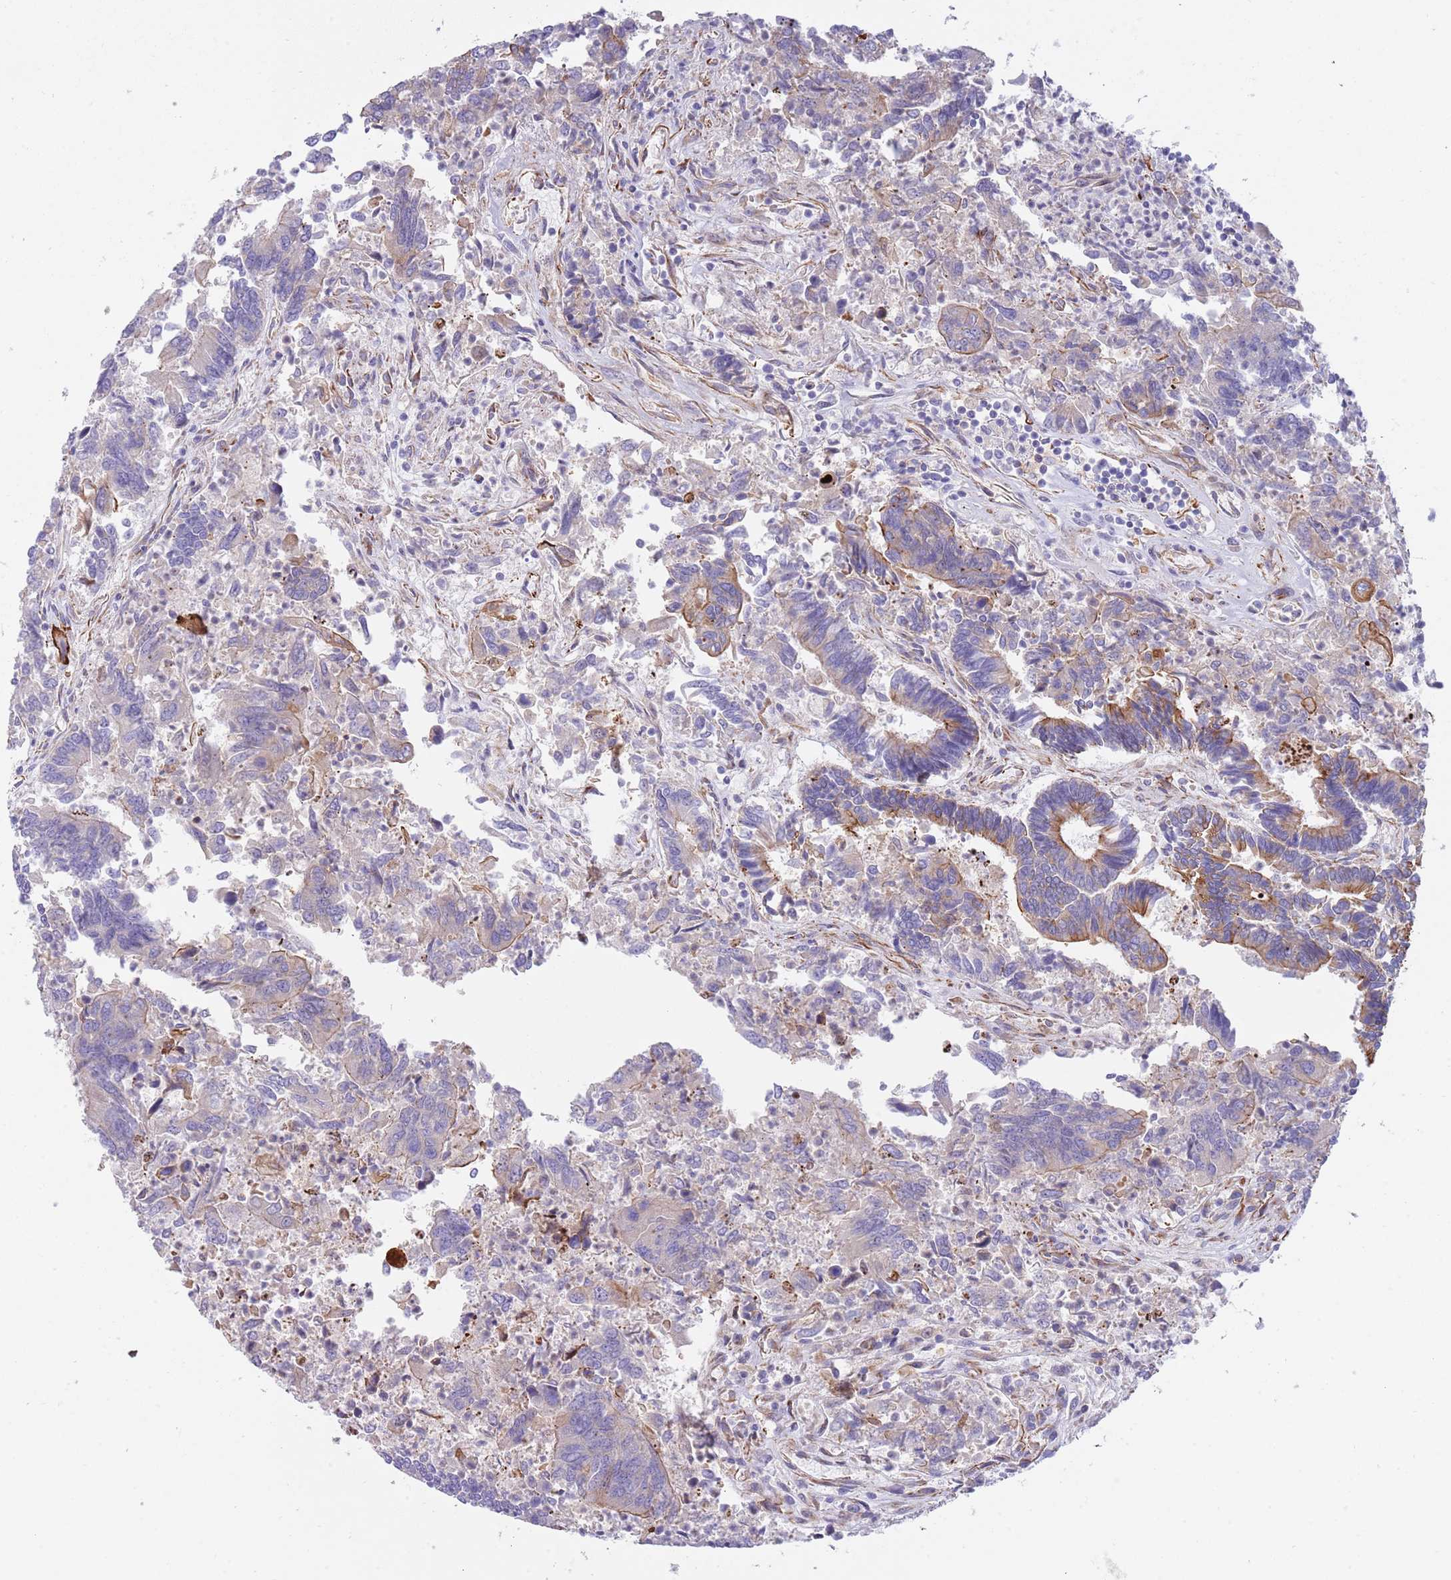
{"staining": {"intensity": "moderate", "quantity": "<25%", "location": "cytoplasmic/membranous"}, "tissue": "colorectal cancer", "cell_type": "Tumor cells", "image_type": "cancer", "snomed": [{"axis": "morphology", "description": "Adenocarcinoma, NOS"}, {"axis": "topography", "description": "Colon"}], "caption": "Brown immunohistochemical staining in human colorectal adenocarcinoma reveals moderate cytoplasmic/membranous staining in approximately <25% of tumor cells.", "gene": "MOGAT1", "patient": {"sex": "female", "age": 67}}